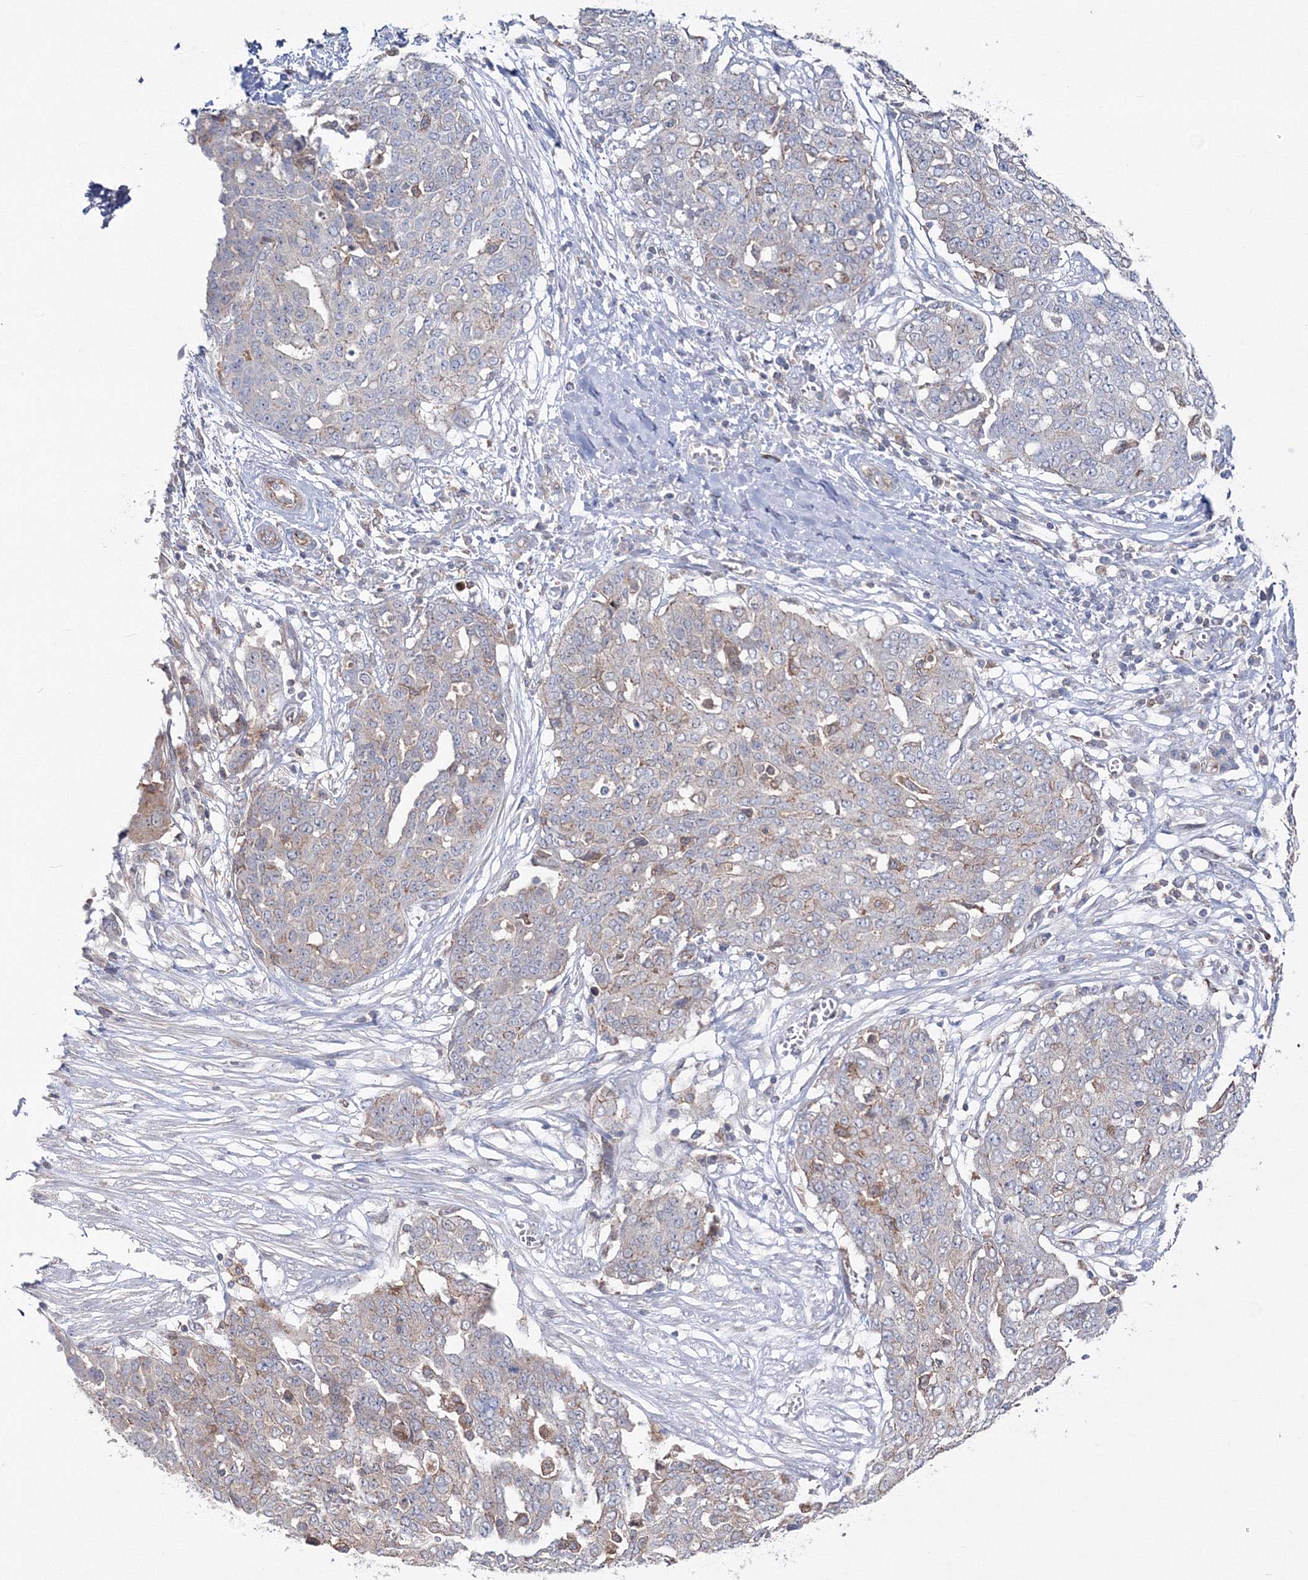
{"staining": {"intensity": "negative", "quantity": "none", "location": "none"}, "tissue": "ovarian cancer", "cell_type": "Tumor cells", "image_type": "cancer", "snomed": [{"axis": "morphology", "description": "Cystadenocarcinoma, serous, NOS"}, {"axis": "topography", "description": "Soft tissue"}, {"axis": "topography", "description": "Ovary"}], "caption": "High magnification brightfield microscopy of ovarian serous cystadenocarcinoma stained with DAB (brown) and counterstained with hematoxylin (blue): tumor cells show no significant staining. The staining was performed using DAB to visualize the protein expression in brown, while the nuclei were stained in blue with hematoxylin (Magnification: 20x).", "gene": "GGA2", "patient": {"sex": "female", "age": 57}}